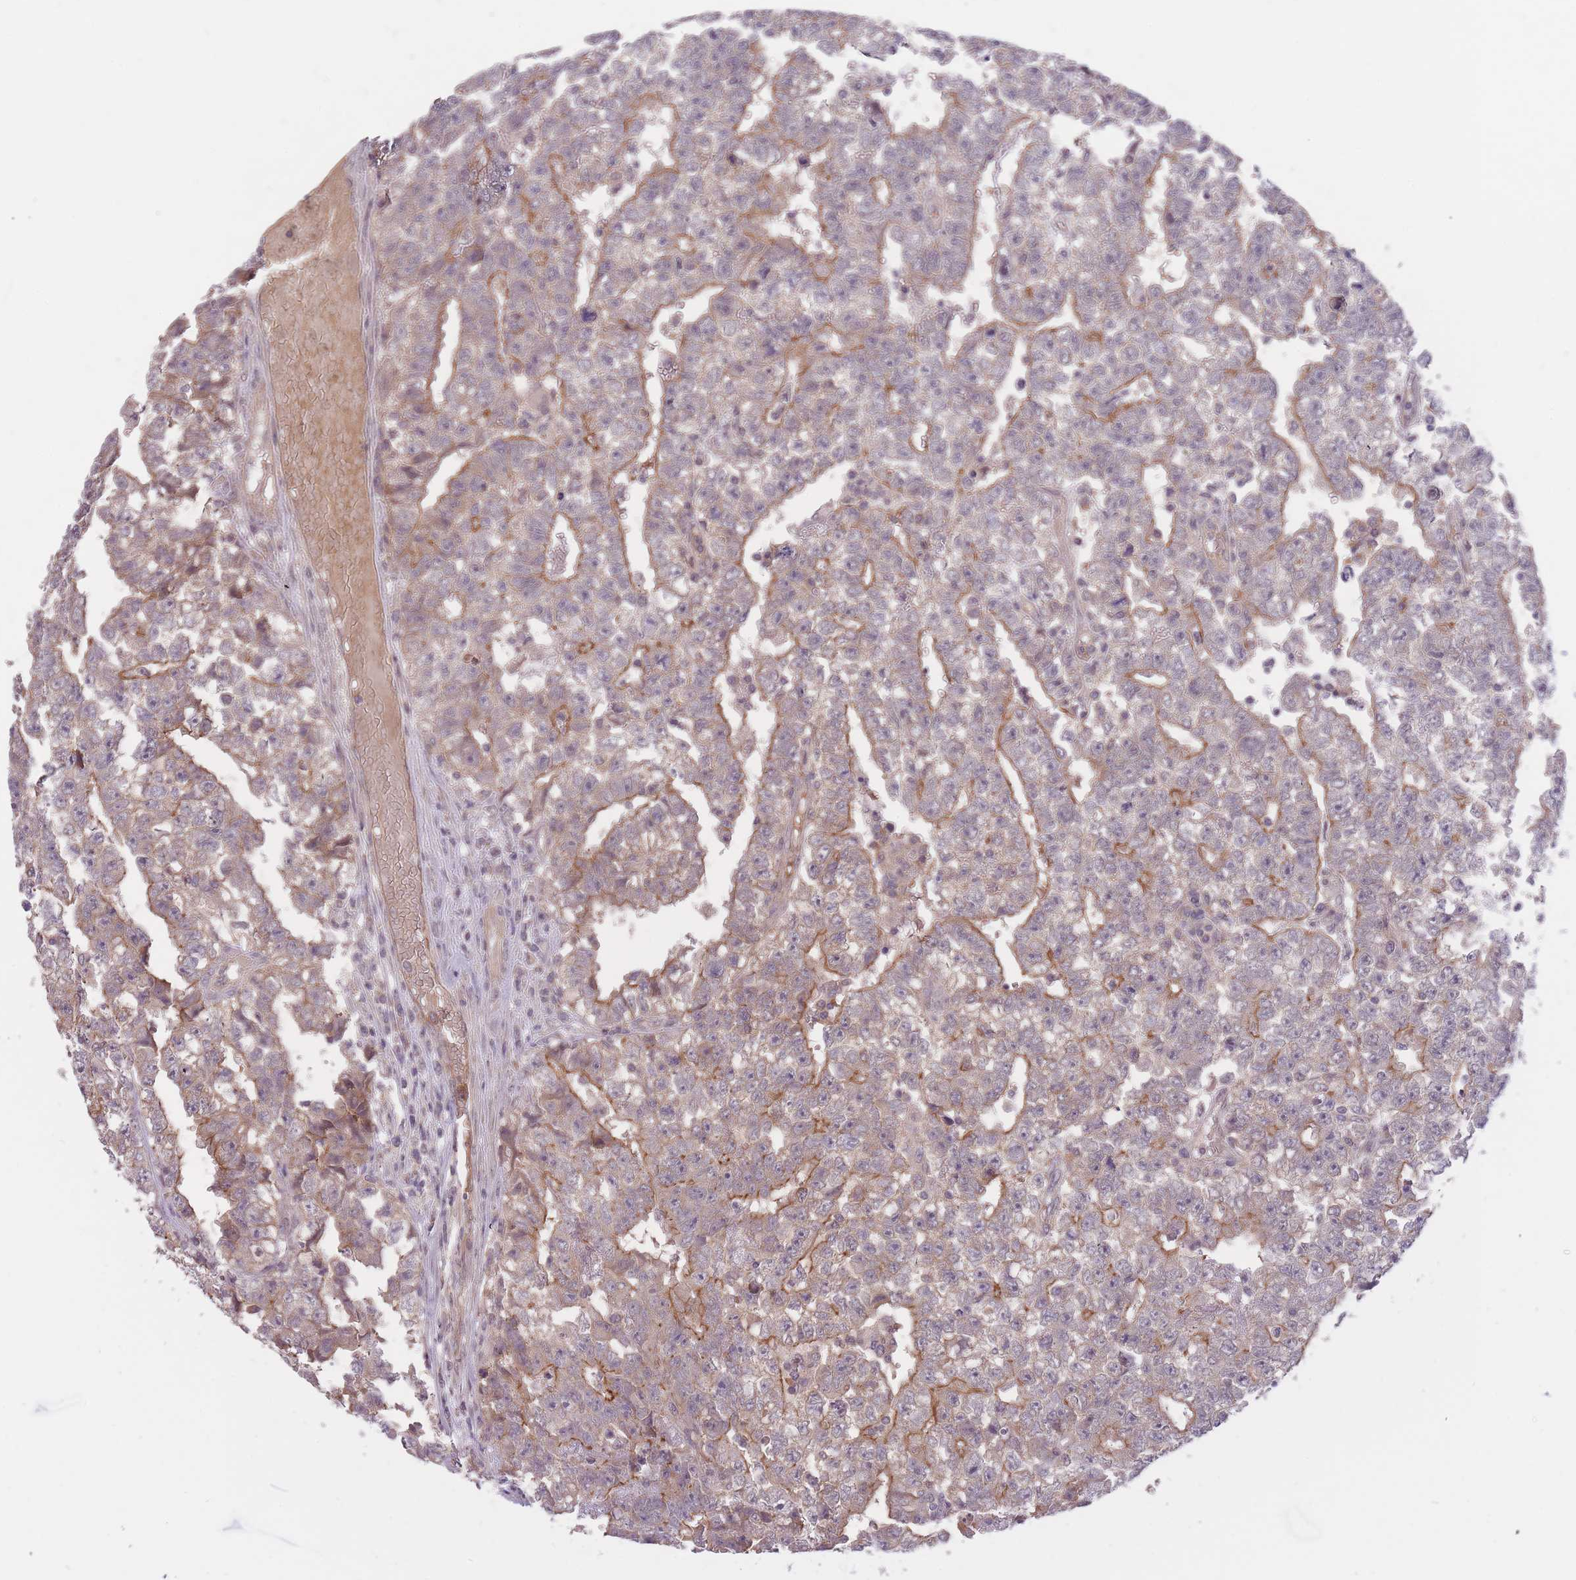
{"staining": {"intensity": "moderate", "quantity": "25%-75%", "location": "cytoplasmic/membranous"}, "tissue": "testis cancer", "cell_type": "Tumor cells", "image_type": "cancer", "snomed": [{"axis": "morphology", "description": "Carcinoma, Embryonal, NOS"}, {"axis": "topography", "description": "Testis"}], "caption": "DAB immunohistochemical staining of human embryonal carcinoma (testis) exhibits moderate cytoplasmic/membranous protein expression in about 25%-75% of tumor cells.", "gene": "FUT5", "patient": {"sex": "male", "age": 25}}